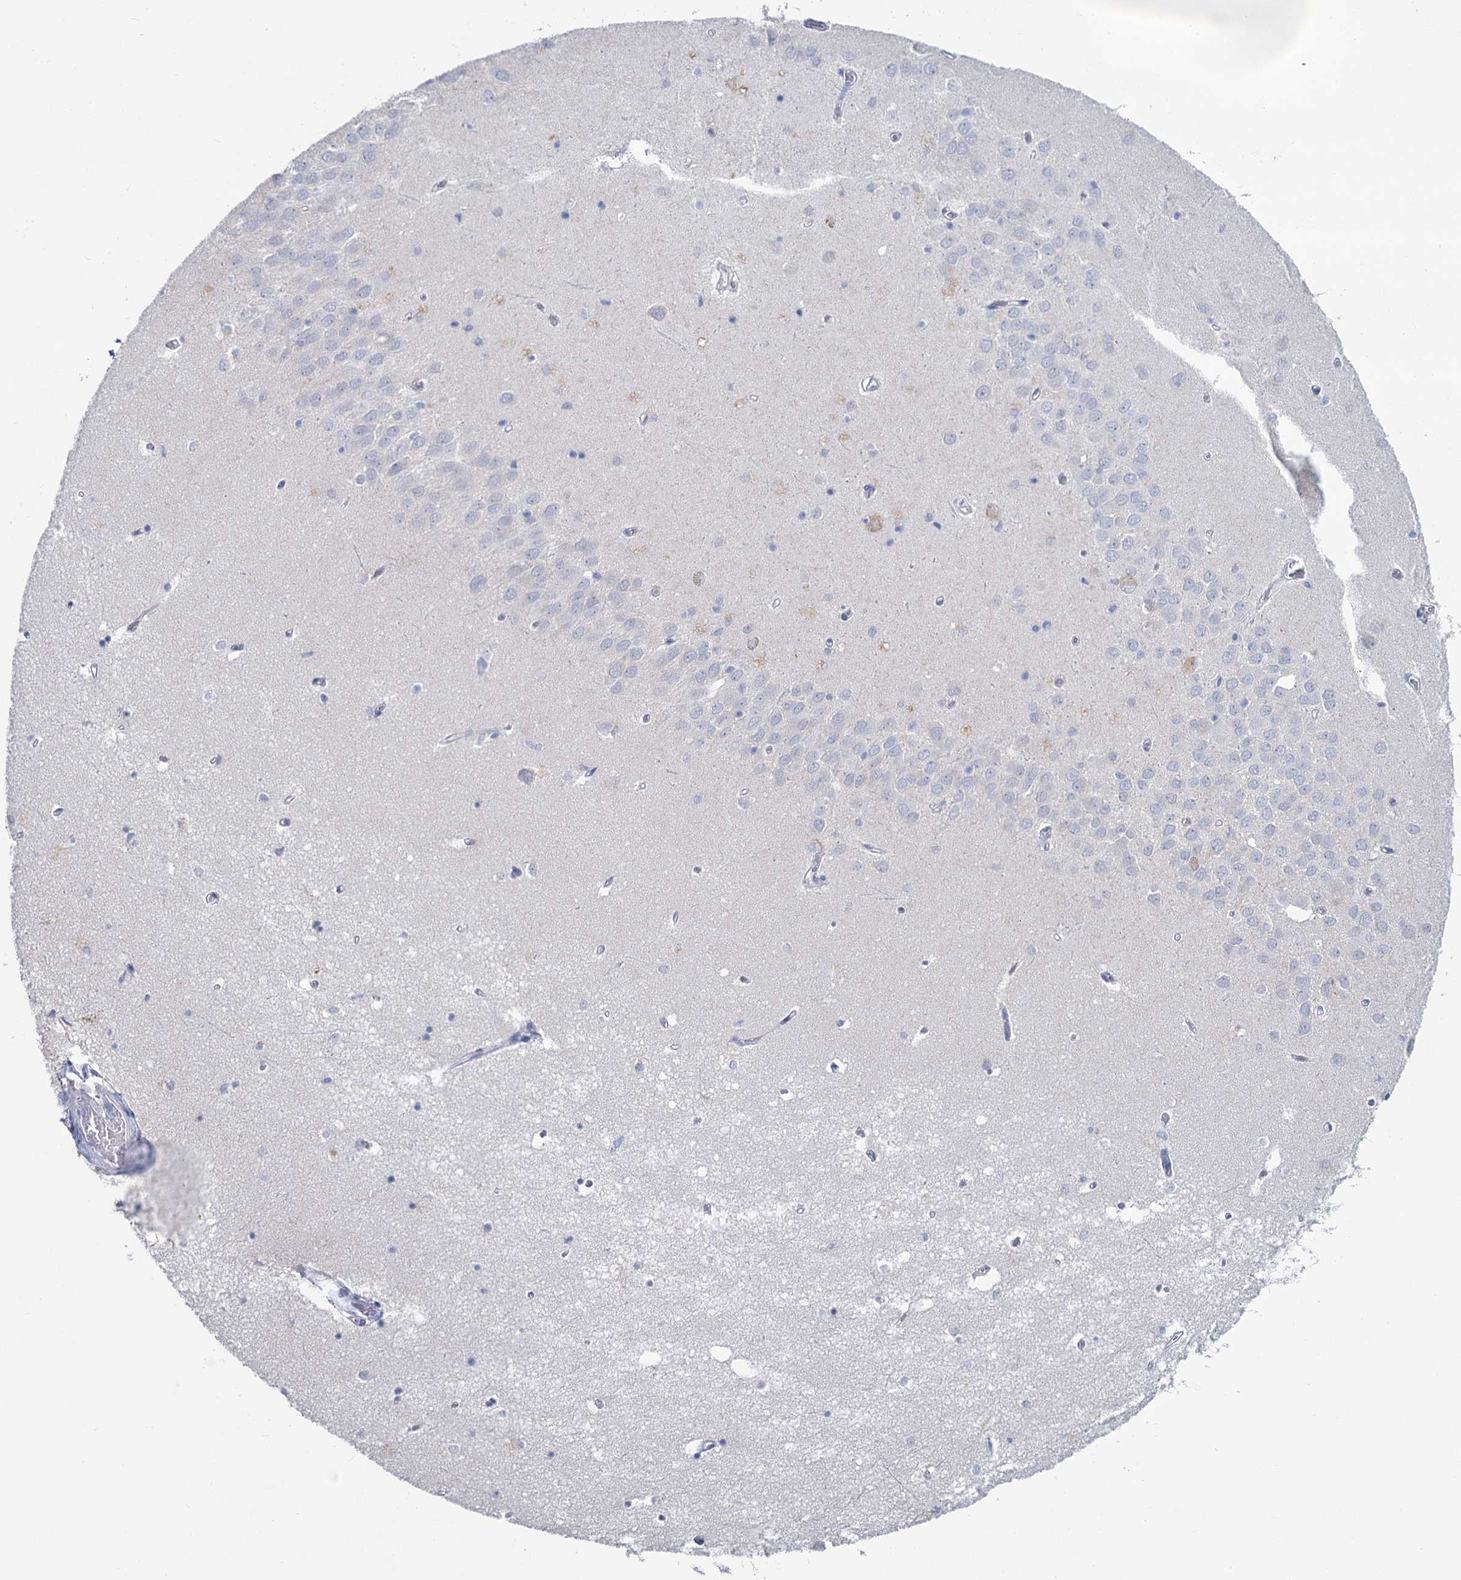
{"staining": {"intensity": "negative", "quantity": "none", "location": "none"}, "tissue": "hippocampus", "cell_type": "Glial cells", "image_type": "normal", "snomed": [{"axis": "morphology", "description": "Normal tissue, NOS"}, {"axis": "topography", "description": "Hippocampus"}], "caption": "Immunohistochemistry (IHC) of benign human hippocampus exhibits no expression in glial cells.", "gene": "CHGA", "patient": {"sex": "male", "age": 70}}